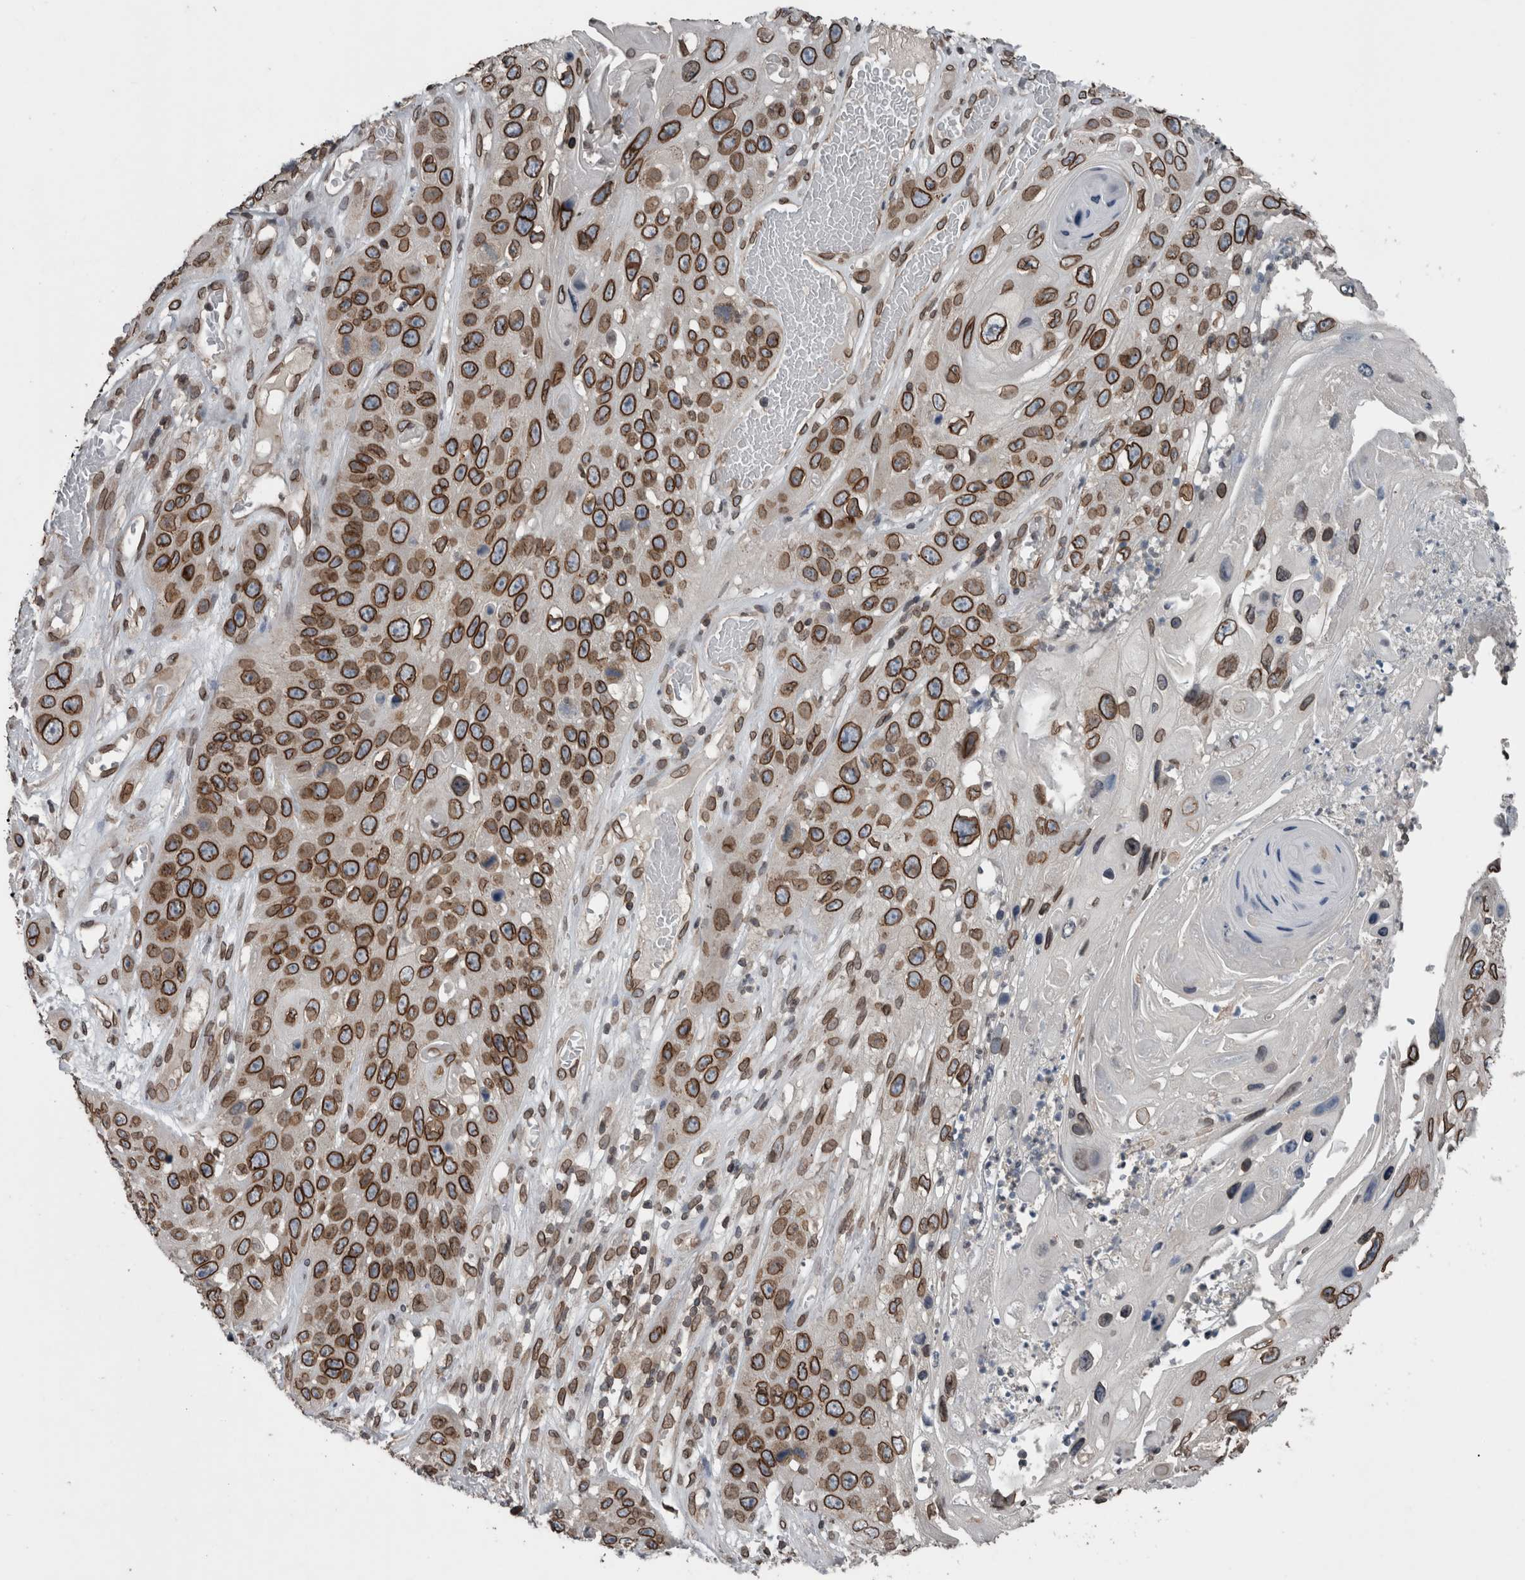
{"staining": {"intensity": "strong", "quantity": ">75%", "location": "cytoplasmic/membranous,nuclear"}, "tissue": "skin cancer", "cell_type": "Tumor cells", "image_type": "cancer", "snomed": [{"axis": "morphology", "description": "Squamous cell carcinoma, NOS"}, {"axis": "topography", "description": "Skin"}], "caption": "Approximately >75% of tumor cells in skin cancer (squamous cell carcinoma) demonstrate strong cytoplasmic/membranous and nuclear protein expression as visualized by brown immunohistochemical staining.", "gene": "RANBP2", "patient": {"sex": "male", "age": 55}}